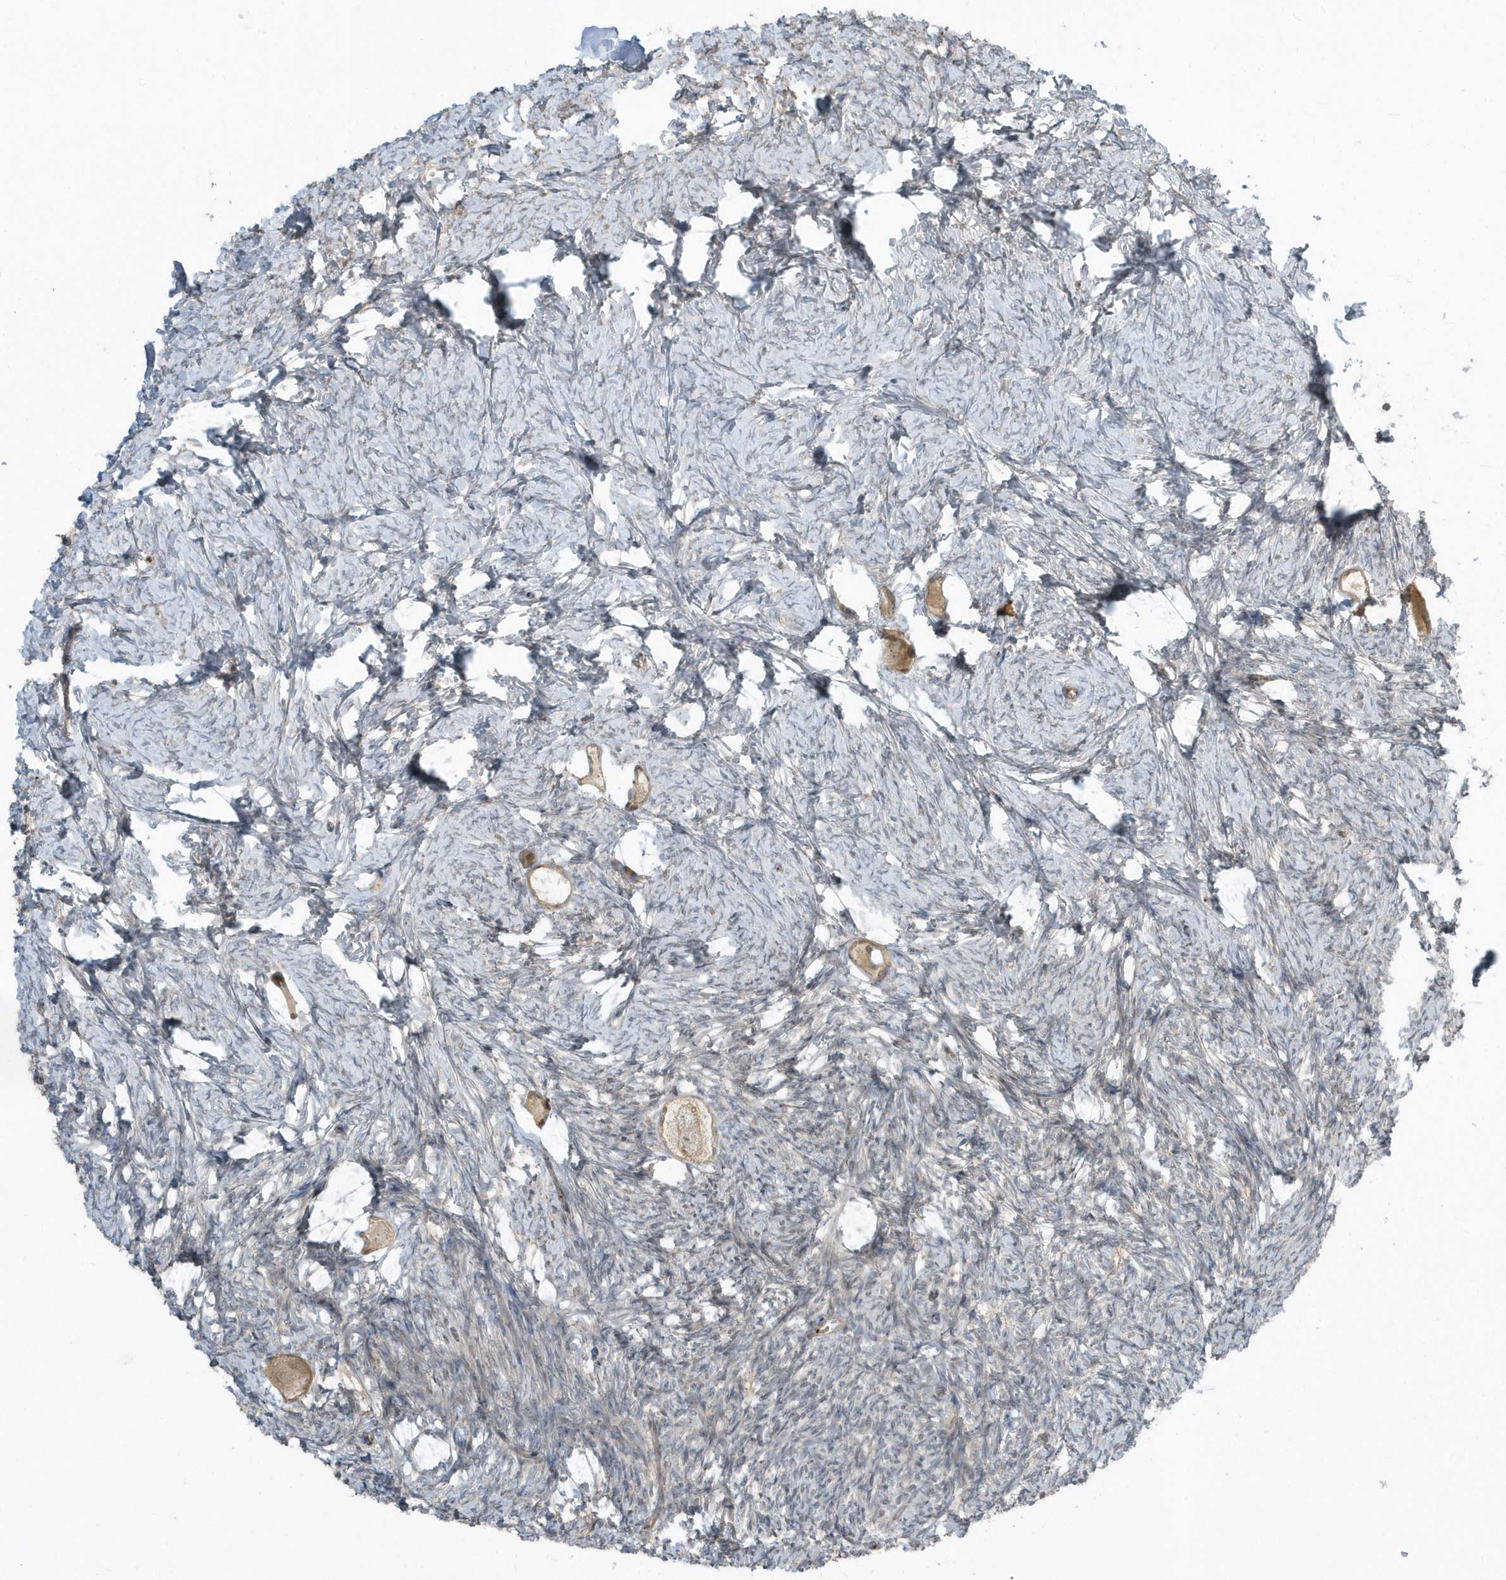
{"staining": {"intensity": "weak", "quantity": ">75%", "location": "cytoplasmic/membranous"}, "tissue": "ovary", "cell_type": "Follicle cells", "image_type": "normal", "snomed": [{"axis": "morphology", "description": "Normal tissue, NOS"}, {"axis": "topography", "description": "Ovary"}], "caption": "A brown stain labels weak cytoplasmic/membranous staining of a protein in follicle cells of benign human ovary.", "gene": "ZBTB8A", "patient": {"sex": "female", "age": 27}}